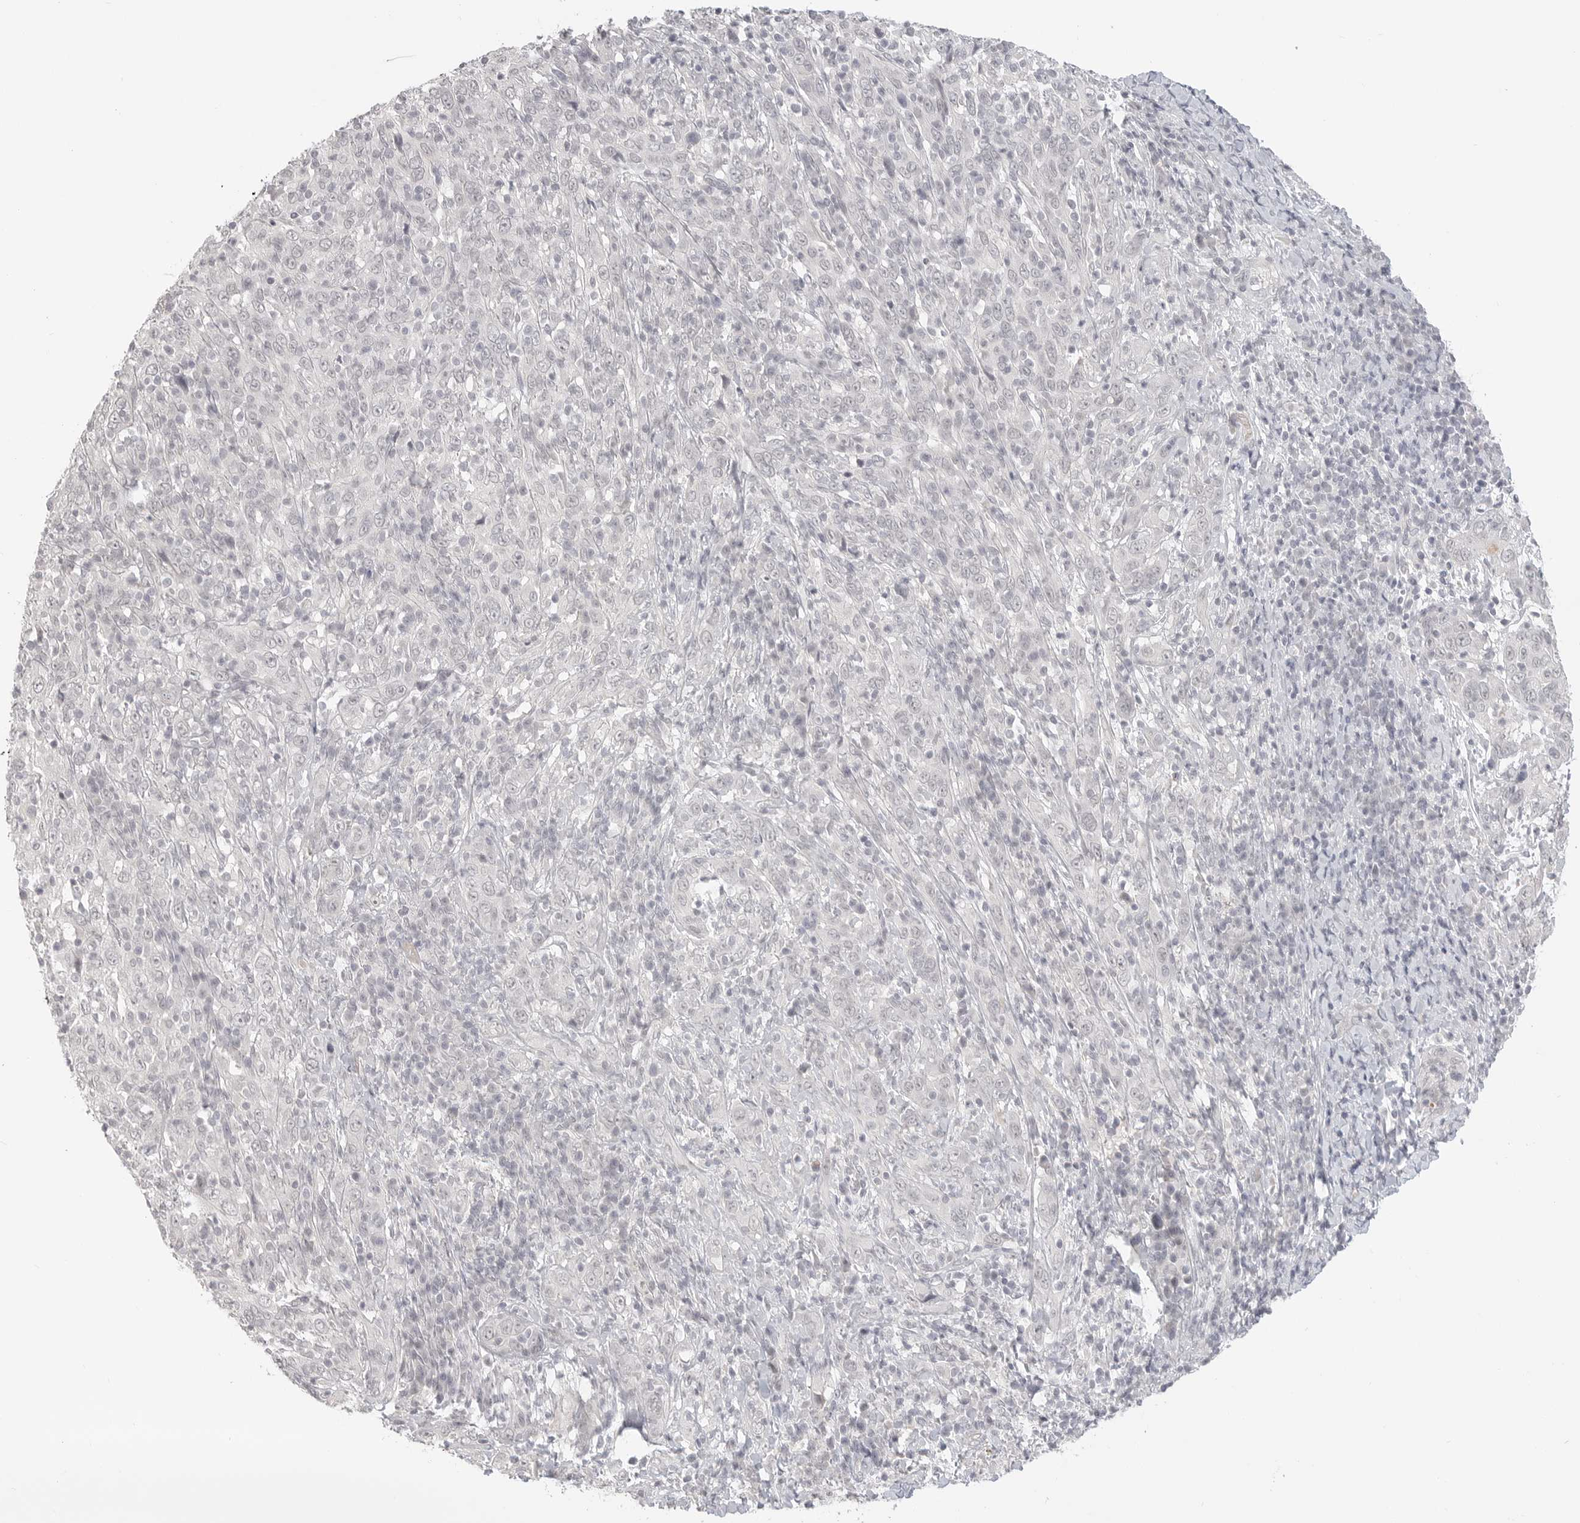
{"staining": {"intensity": "negative", "quantity": "none", "location": "none"}, "tissue": "cervical cancer", "cell_type": "Tumor cells", "image_type": "cancer", "snomed": [{"axis": "morphology", "description": "Squamous cell carcinoma, NOS"}, {"axis": "topography", "description": "Cervix"}], "caption": "An IHC image of squamous cell carcinoma (cervical) is shown. There is no staining in tumor cells of squamous cell carcinoma (cervical). (DAB immunohistochemistry, high magnification).", "gene": "KLK11", "patient": {"sex": "female", "age": 46}}